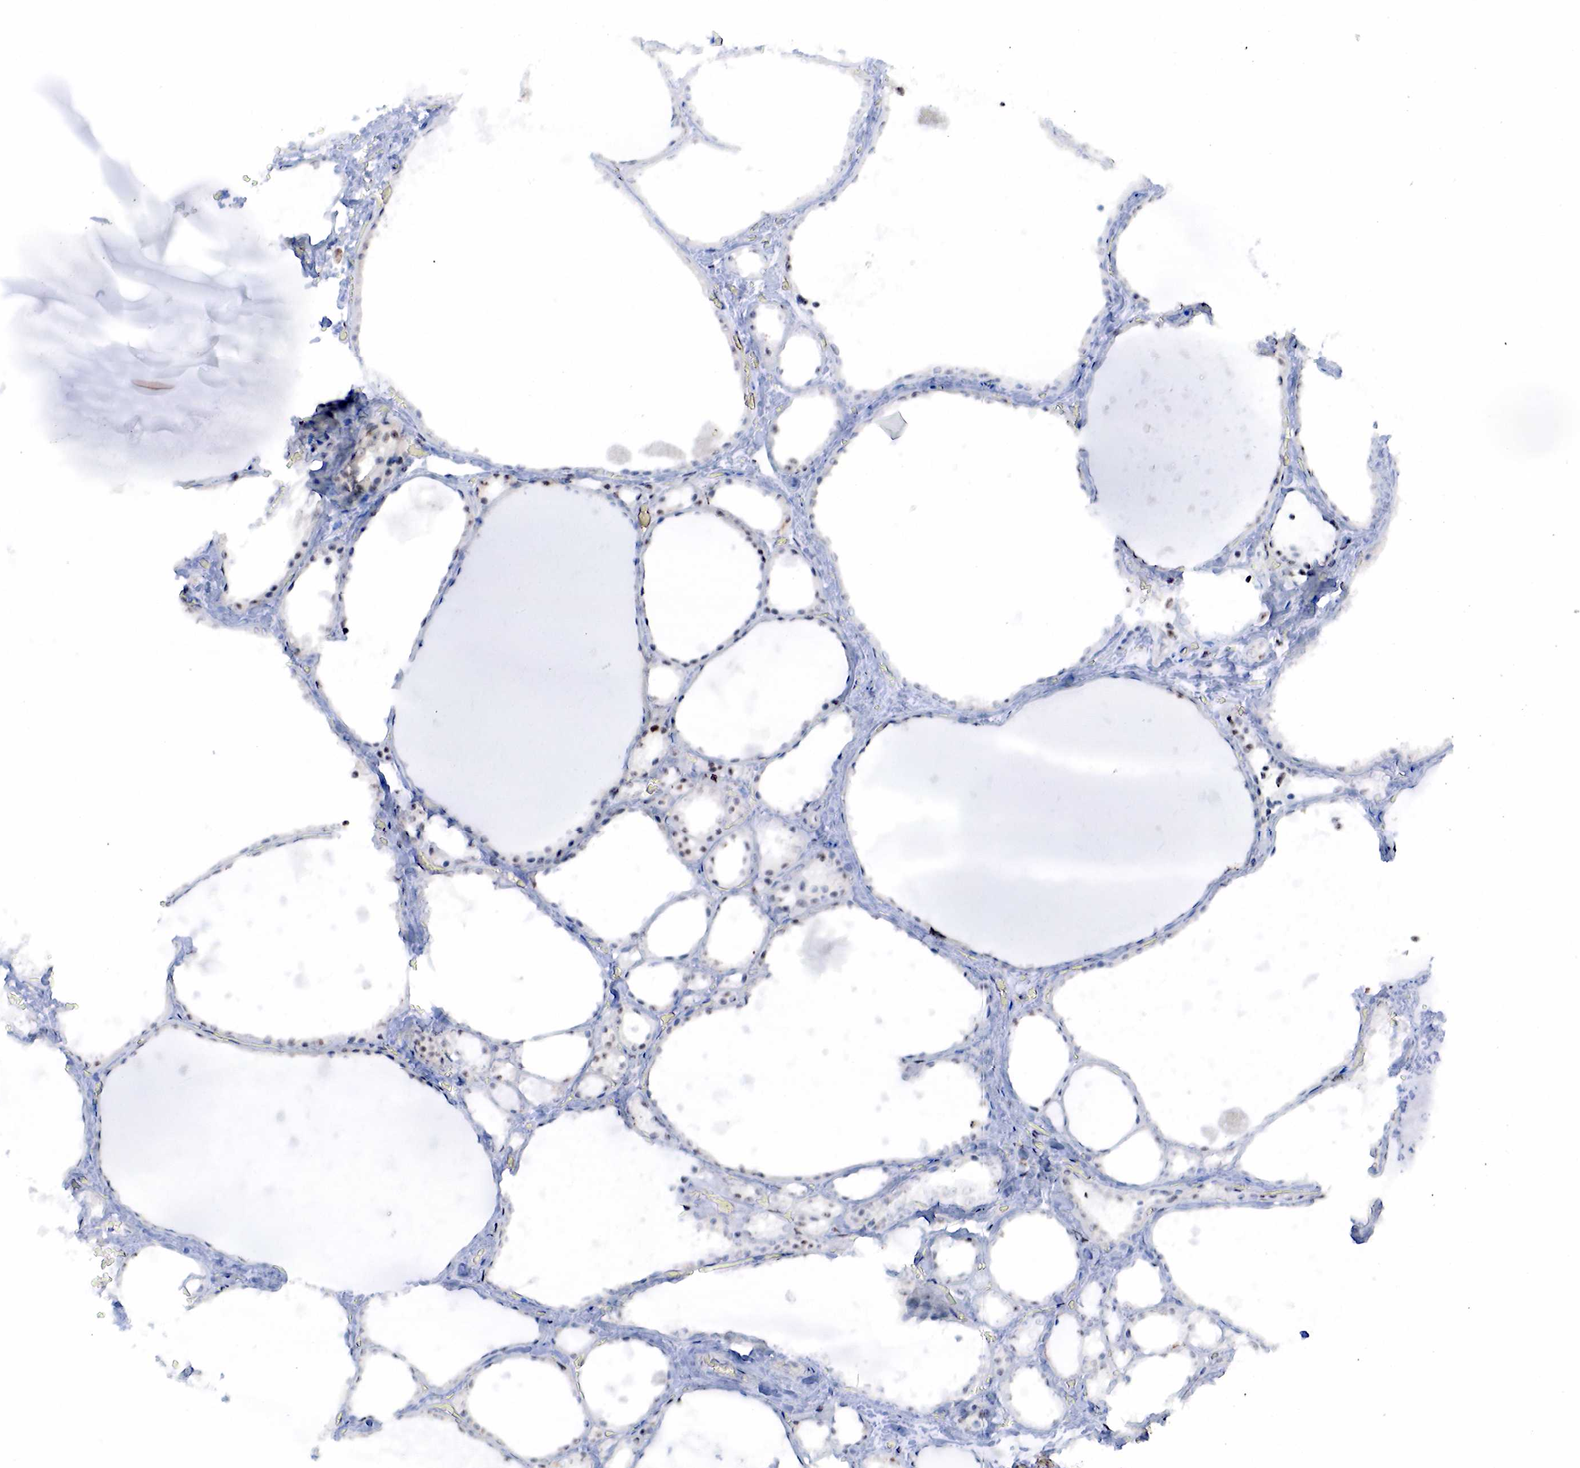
{"staining": {"intensity": "weak", "quantity": "25%-75%", "location": "nuclear"}, "tissue": "thyroid gland", "cell_type": "Glandular cells", "image_type": "normal", "snomed": [{"axis": "morphology", "description": "Normal tissue, NOS"}, {"axis": "topography", "description": "Thyroid gland"}], "caption": "IHC image of benign human thyroid gland stained for a protein (brown), which shows low levels of weak nuclear expression in about 25%-75% of glandular cells.", "gene": "PGR", "patient": {"sex": "male", "age": 76}}